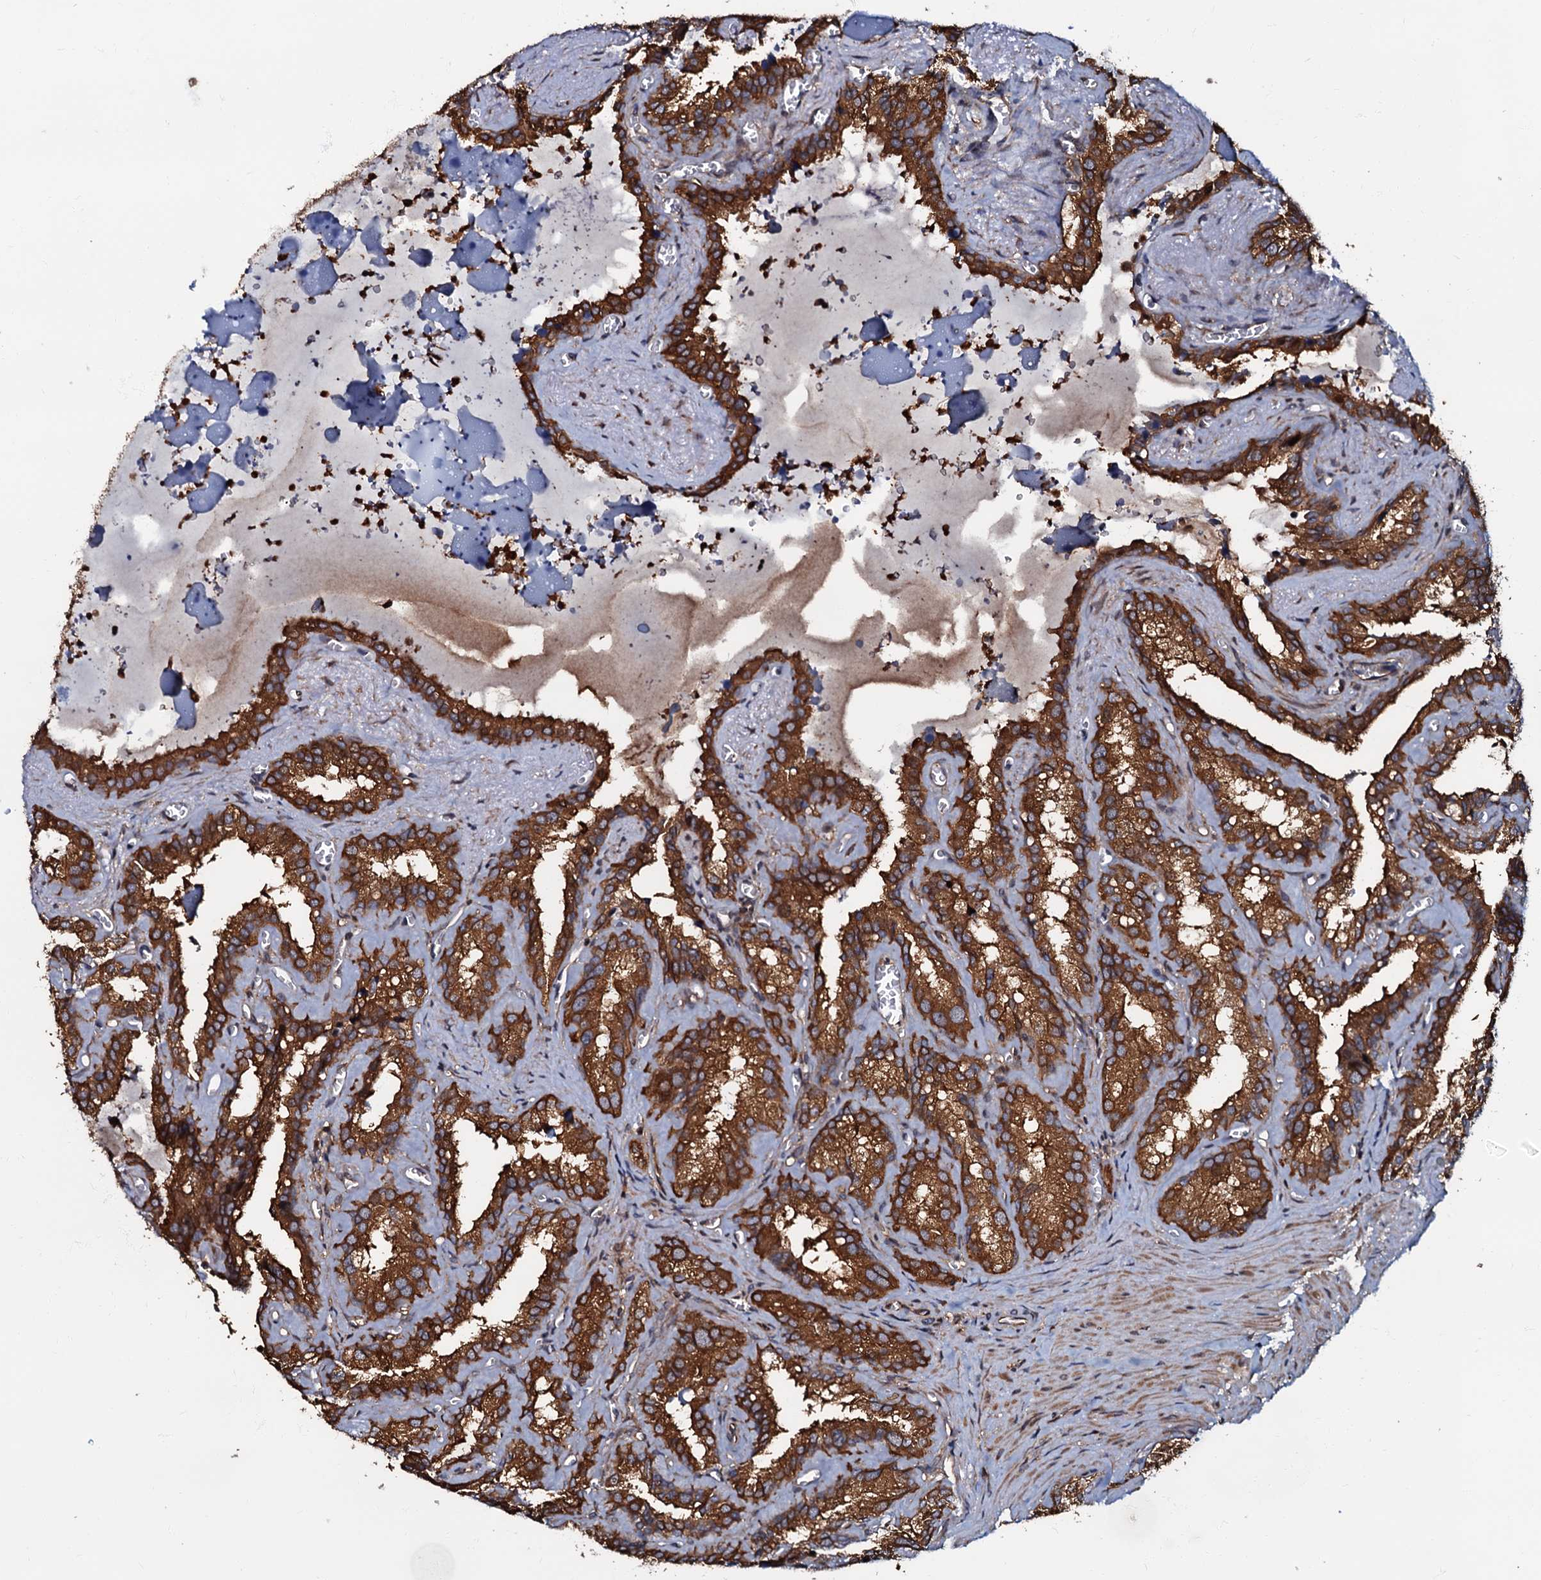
{"staining": {"intensity": "strong", "quantity": ">75%", "location": "cytoplasmic/membranous"}, "tissue": "seminal vesicle", "cell_type": "Glandular cells", "image_type": "normal", "snomed": [{"axis": "morphology", "description": "Normal tissue, NOS"}, {"axis": "topography", "description": "Prostate"}, {"axis": "topography", "description": "Seminal veicle"}], "caption": "Immunohistochemical staining of unremarkable seminal vesicle displays strong cytoplasmic/membranous protein expression in about >75% of glandular cells. (IHC, brightfield microscopy, high magnification).", "gene": "OSBP", "patient": {"sex": "male", "age": 59}}